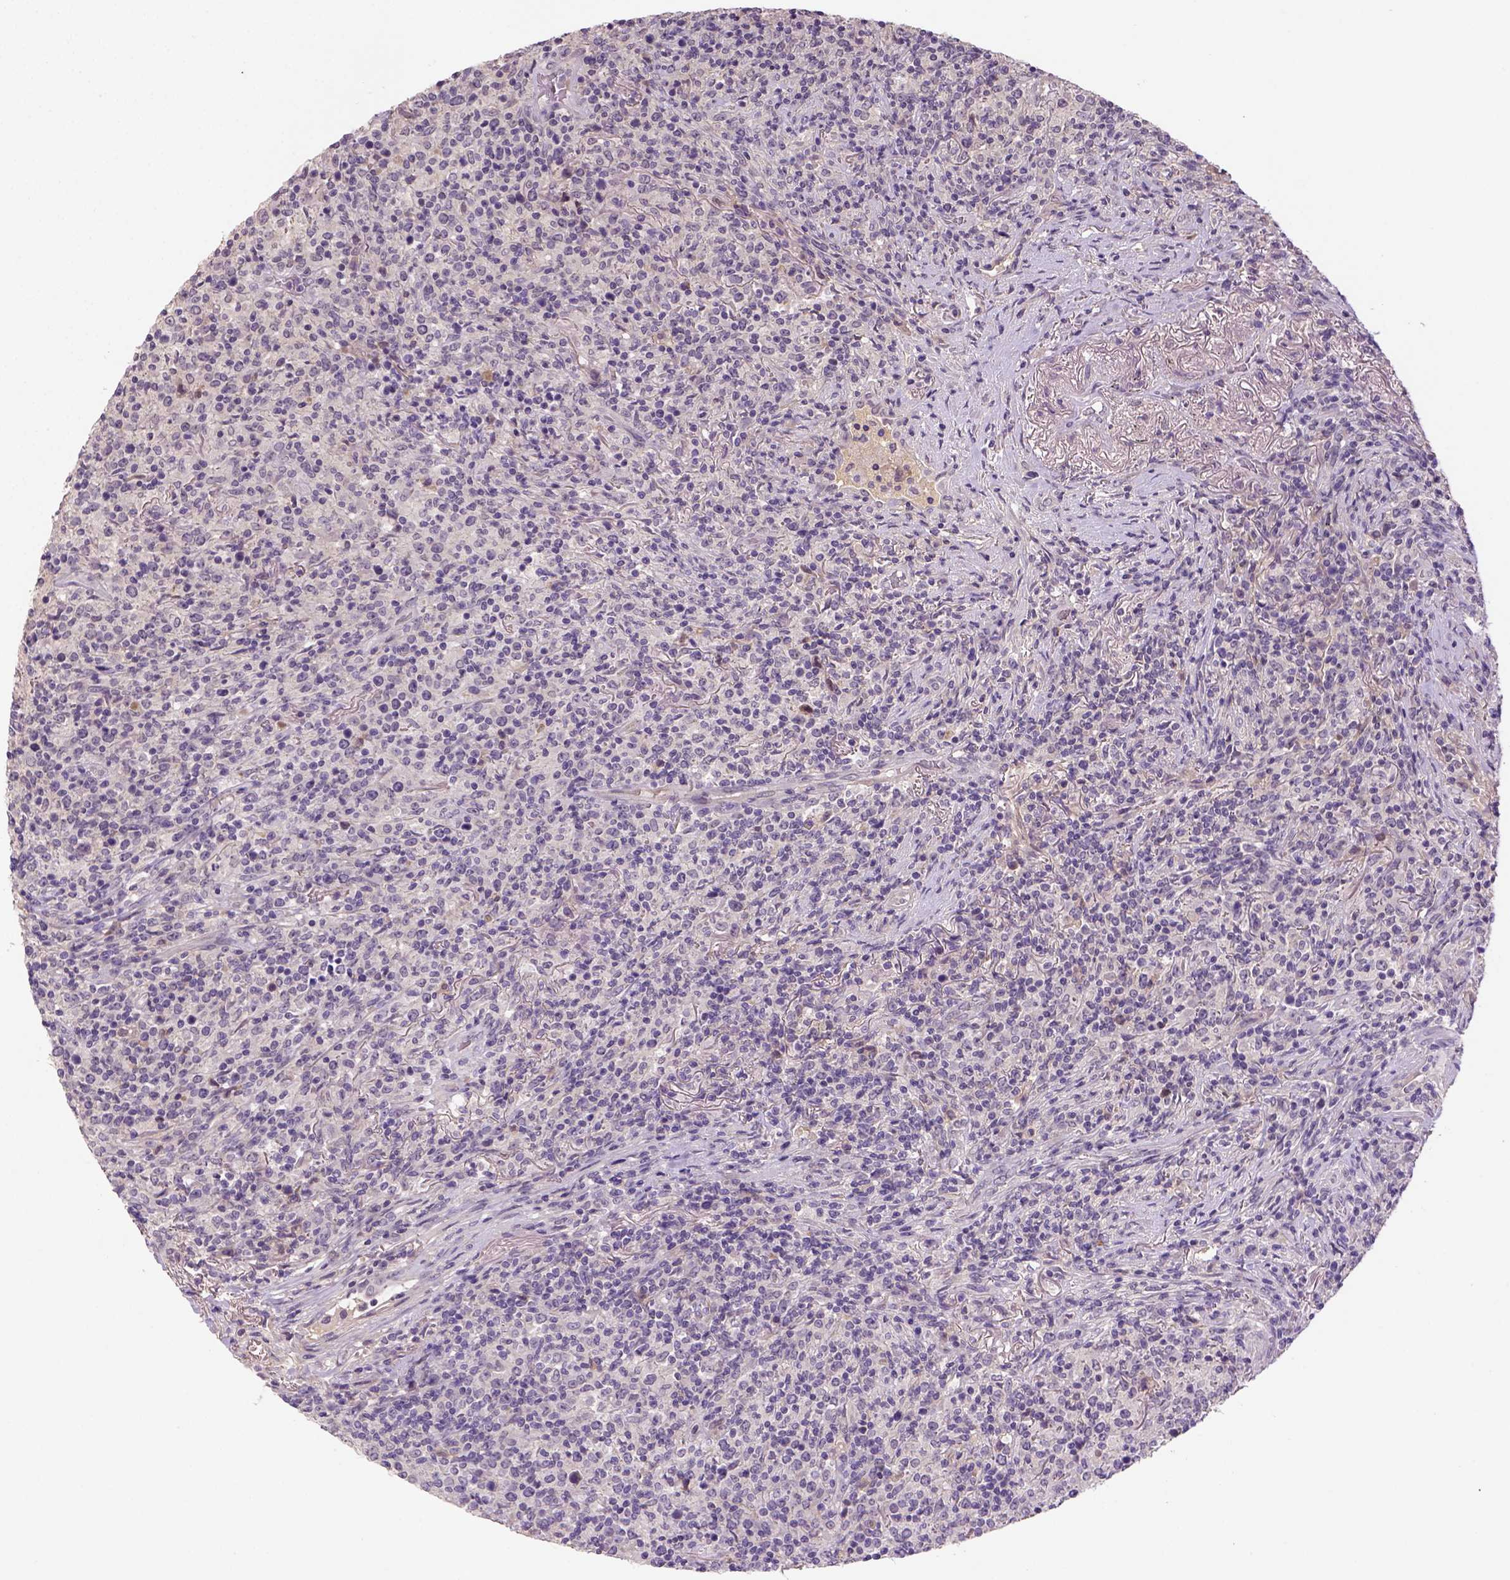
{"staining": {"intensity": "negative", "quantity": "none", "location": "none"}, "tissue": "lymphoma", "cell_type": "Tumor cells", "image_type": "cancer", "snomed": [{"axis": "morphology", "description": "Malignant lymphoma, non-Hodgkin's type, High grade"}, {"axis": "topography", "description": "Lung"}], "caption": "Tumor cells are negative for brown protein staining in malignant lymphoma, non-Hodgkin's type (high-grade).", "gene": "NLGN2", "patient": {"sex": "male", "age": 79}}